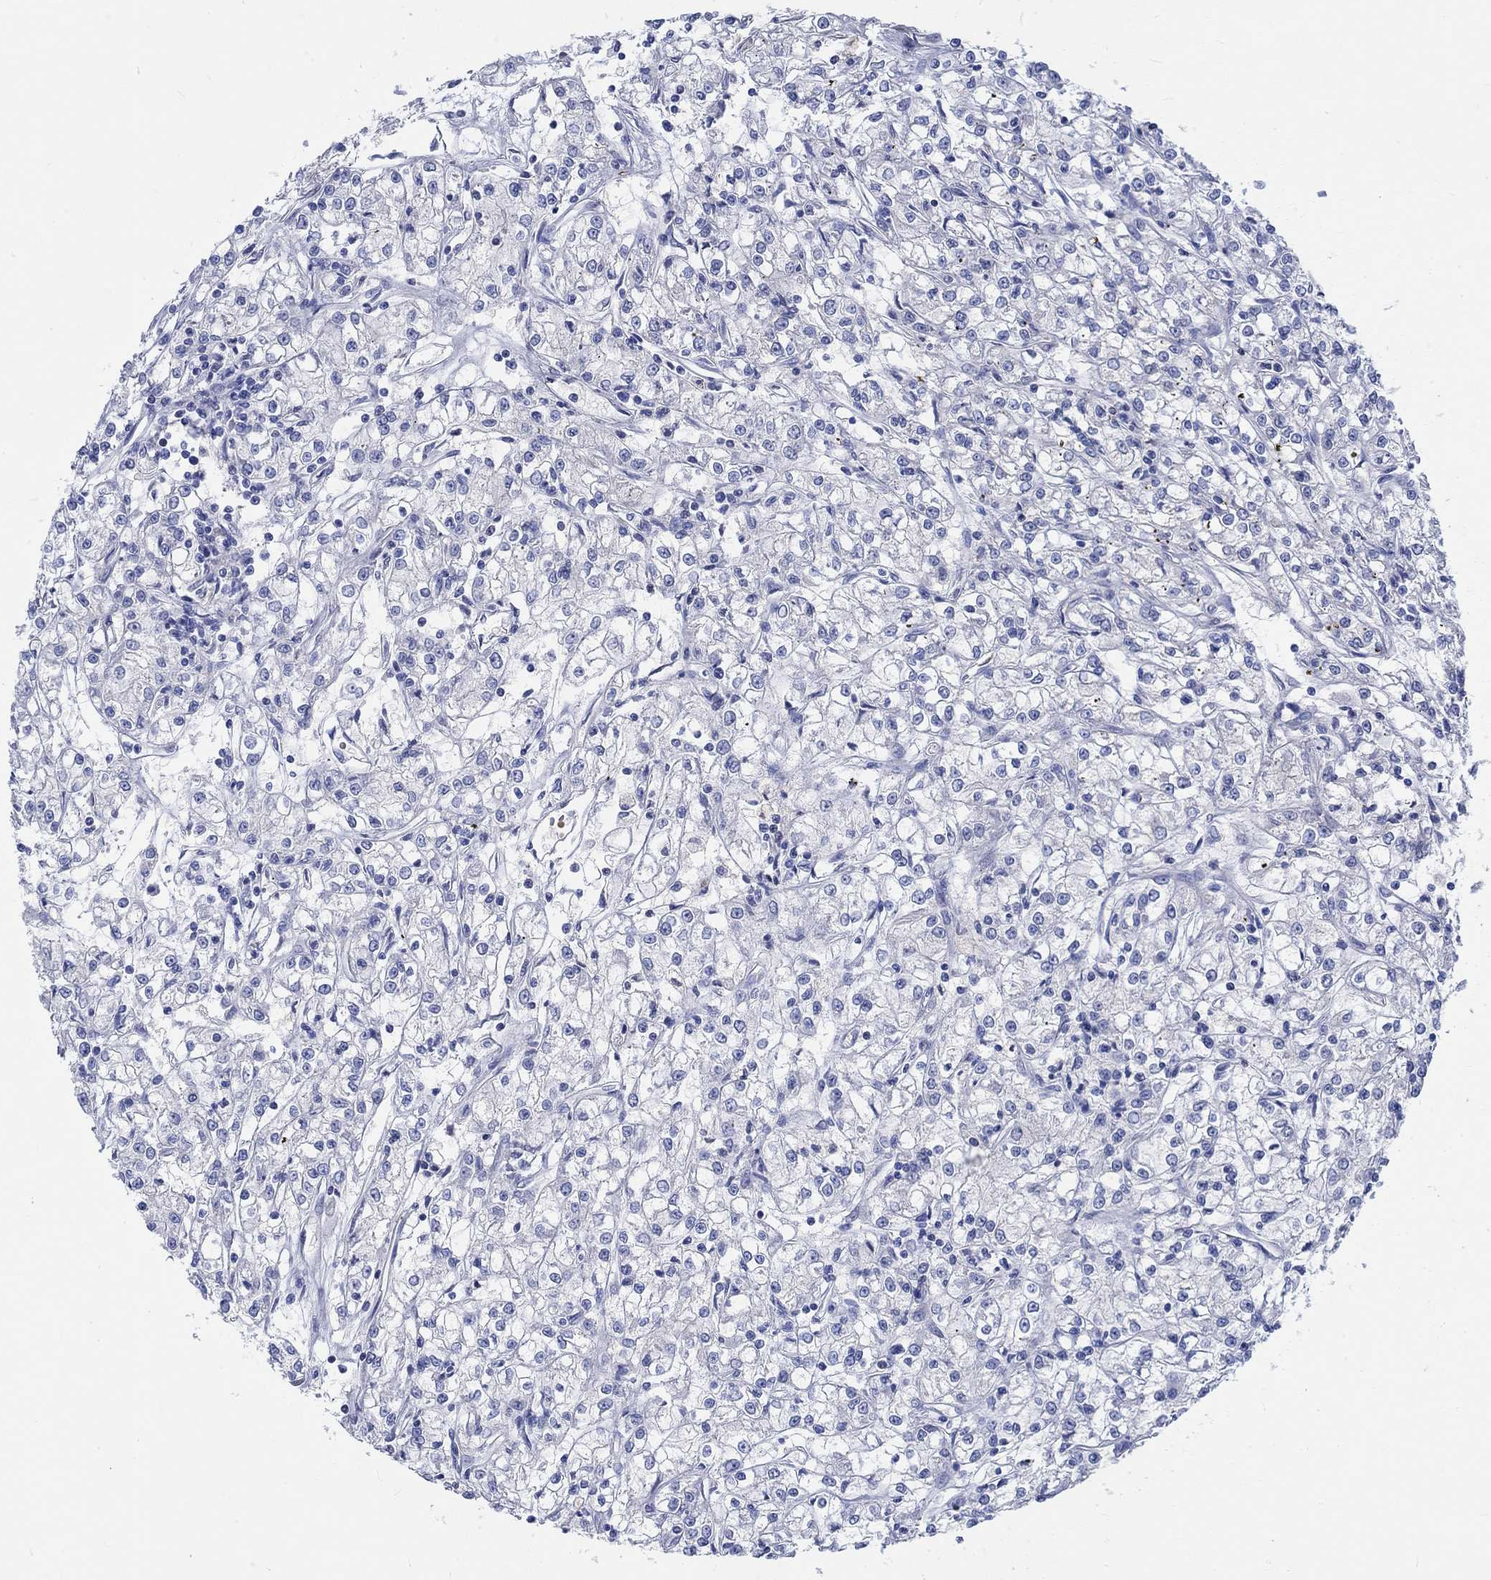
{"staining": {"intensity": "negative", "quantity": "none", "location": "none"}, "tissue": "renal cancer", "cell_type": "Tumor cells", "image_type": "cancer", "snomed": [{"axis": "morphology", "description": "Adenocarcinoma, NOS"}, {"axis": "topography", "description": "Kidney"}], "caption": "An immunohistochemistry (IHC) image of renal cancer (adenocarcinoma) is shown. There is no staining in tumor cells of renal cancer (adenocarcinoma). The staining was performed using DAB to visualize the protein expression in brown, while the nuclei were stained in blue with hematoxylin (Magnification: 20x).", "gene": "KCNA1", "patient": {"sex": "female", "age": 59}}